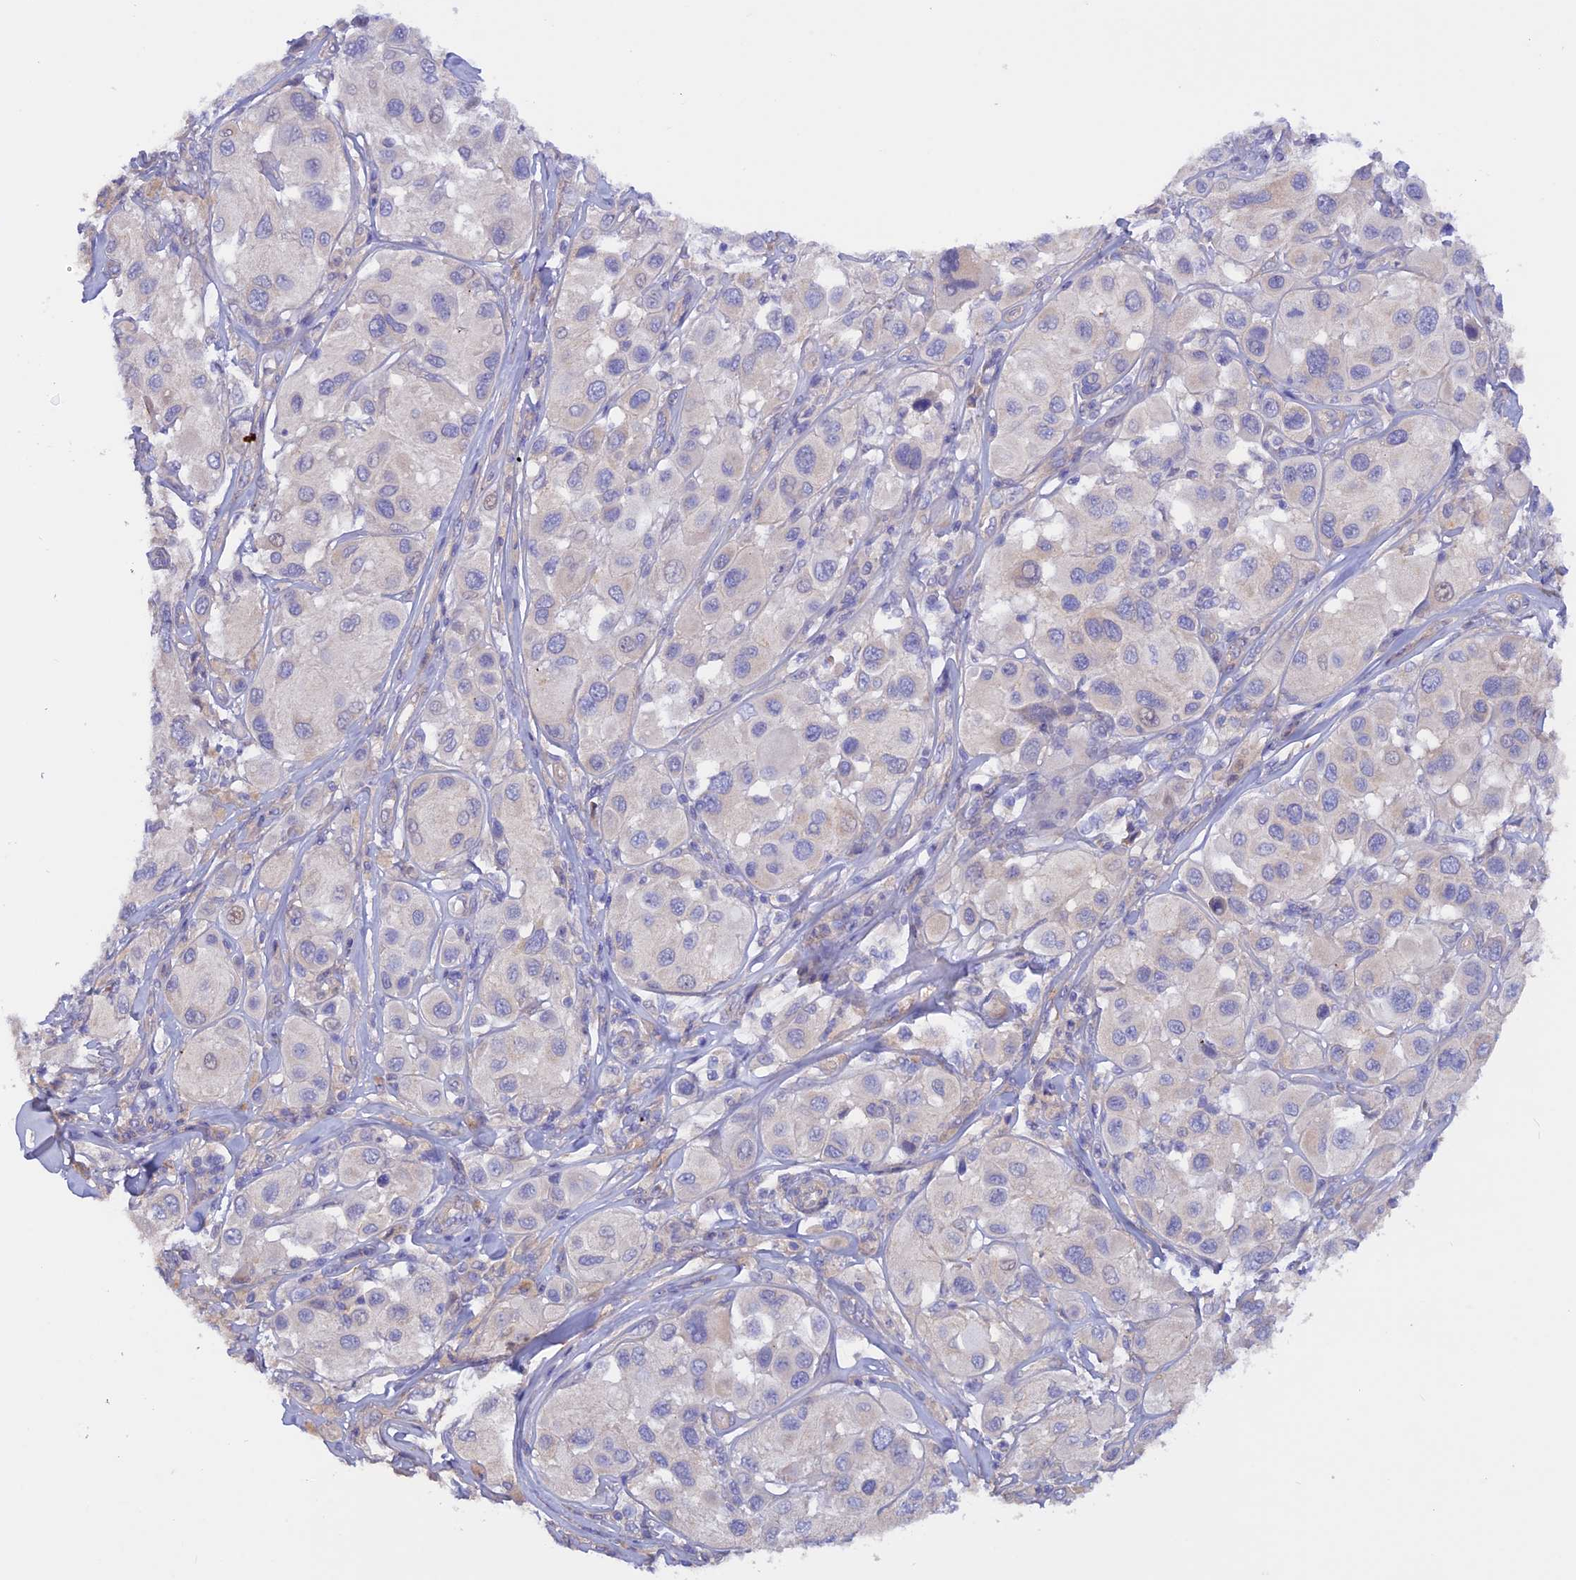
{"staining": {"intensity": "negative", "quantity": "none", "location": "none"}, "tissue": "melanoma", "cell_type": "Tumor cells", "image_type": "cancer", "snomed": [{"axis": "morphology", "description": "Malignant melanoma, Metastatic site"}, {"axis": "topography", "description": "Skin"}], "caption": "Micrograph shows no protein positivity in tumor cells of malignant melanoma (metastatic site) tissue. Brightfield microscopy of immunohistochemistry stained with DAB (3,3'-diaminobenzidine) (brown) and hematoxylin (blue), captured at high magnification.", "gene": "HYCC1", "patient": {"sex": "male", "age": 41}}